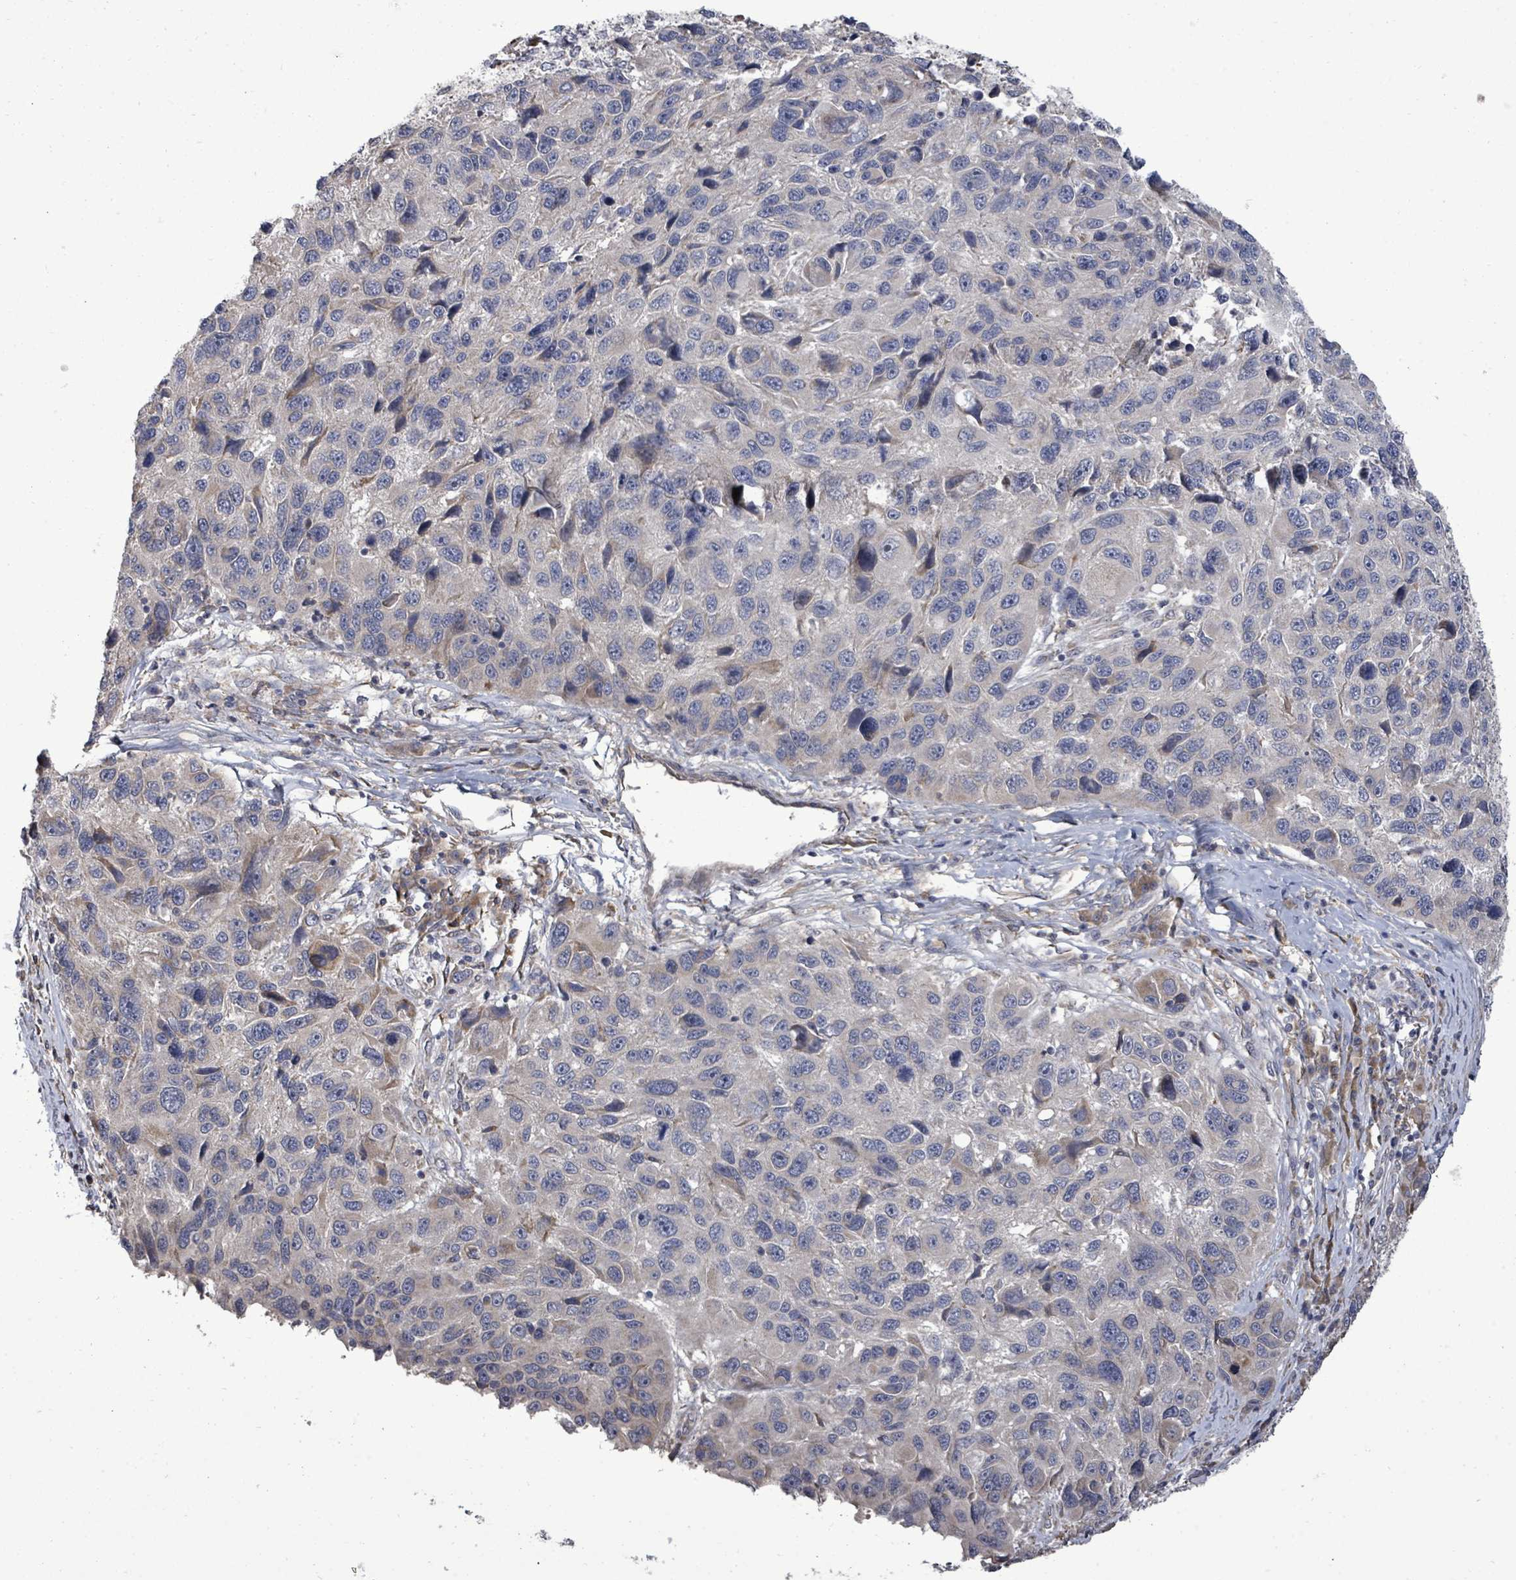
{"staining": {"intensity": "negative", "quantity": "none", "location": "none"}, "tissue": "melanoma", "cell_type": "Tumor cells", "image_type": "cancer", "snomed": [{"axis": "morphology", "description": "Malignant melanoma, NOS"}, {"axis": "topography", "description": "Skin"}], "caption": "There is no significant positivity in tumor cells of malignant melanoma.", "gene": "POMGNT2", "patient": {"sex": "male", "age": 53}}